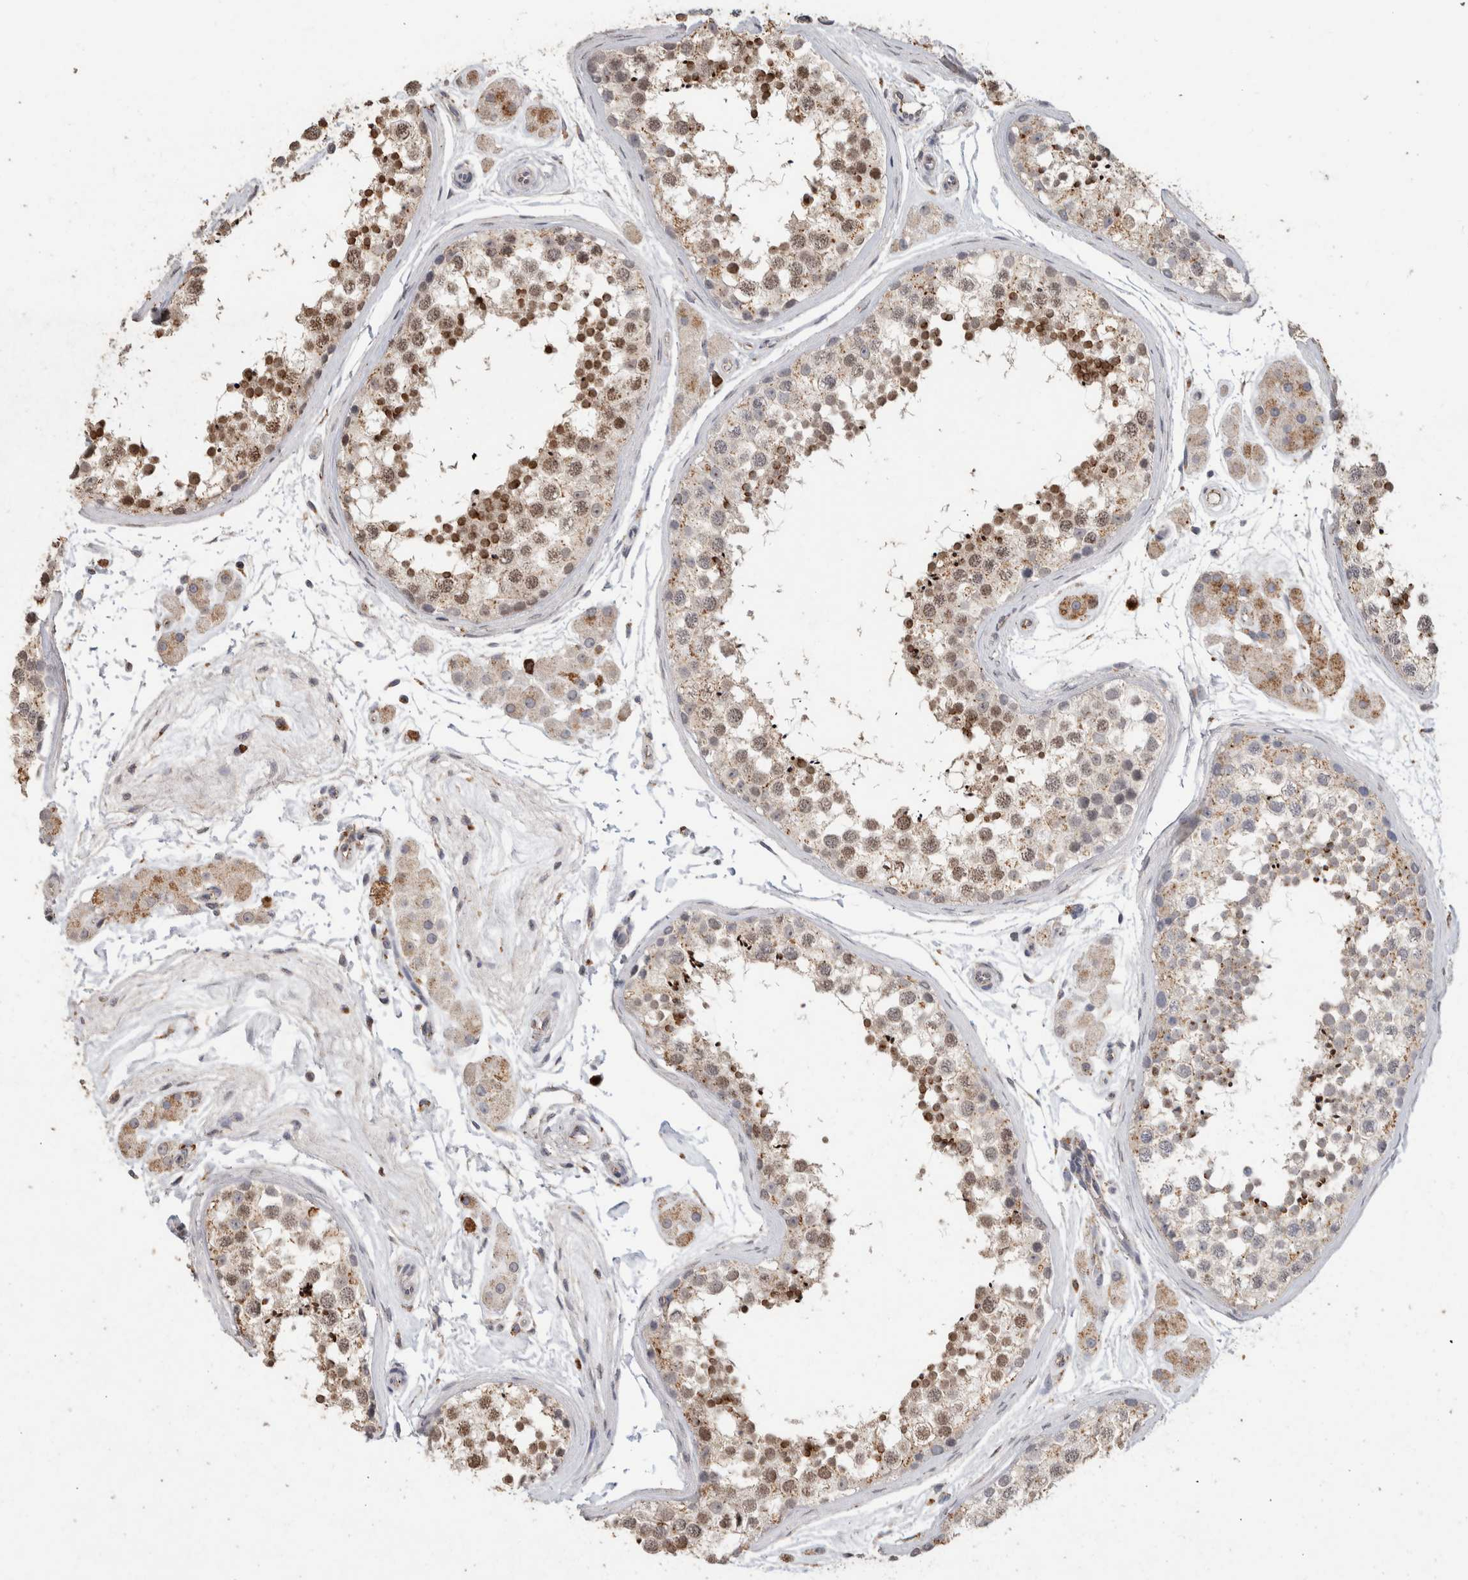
{"staining": {"intensity": "moderate", "quantity": "25%-75%", "location": "cytoplasmic/membranous,nuclear"}, "tissue": "testis", "cell_type": "Cells in seminiferous ducts", "image_type": "normal", "snomed": [{"axis": "morphology", "description": "Normal tissue, NOS"}, {"axis": "topography", "description": "Testis"}], "caption": "Unremarkable testis was stained to show a protein in brown. There is medium levels of moderate cytoplasmic/membranous,nuclear positivity in about 25%-75% of cells in seminiferous ducts.", "gene": "ARSA", "patient": {"sex": "male", "age": 56}}